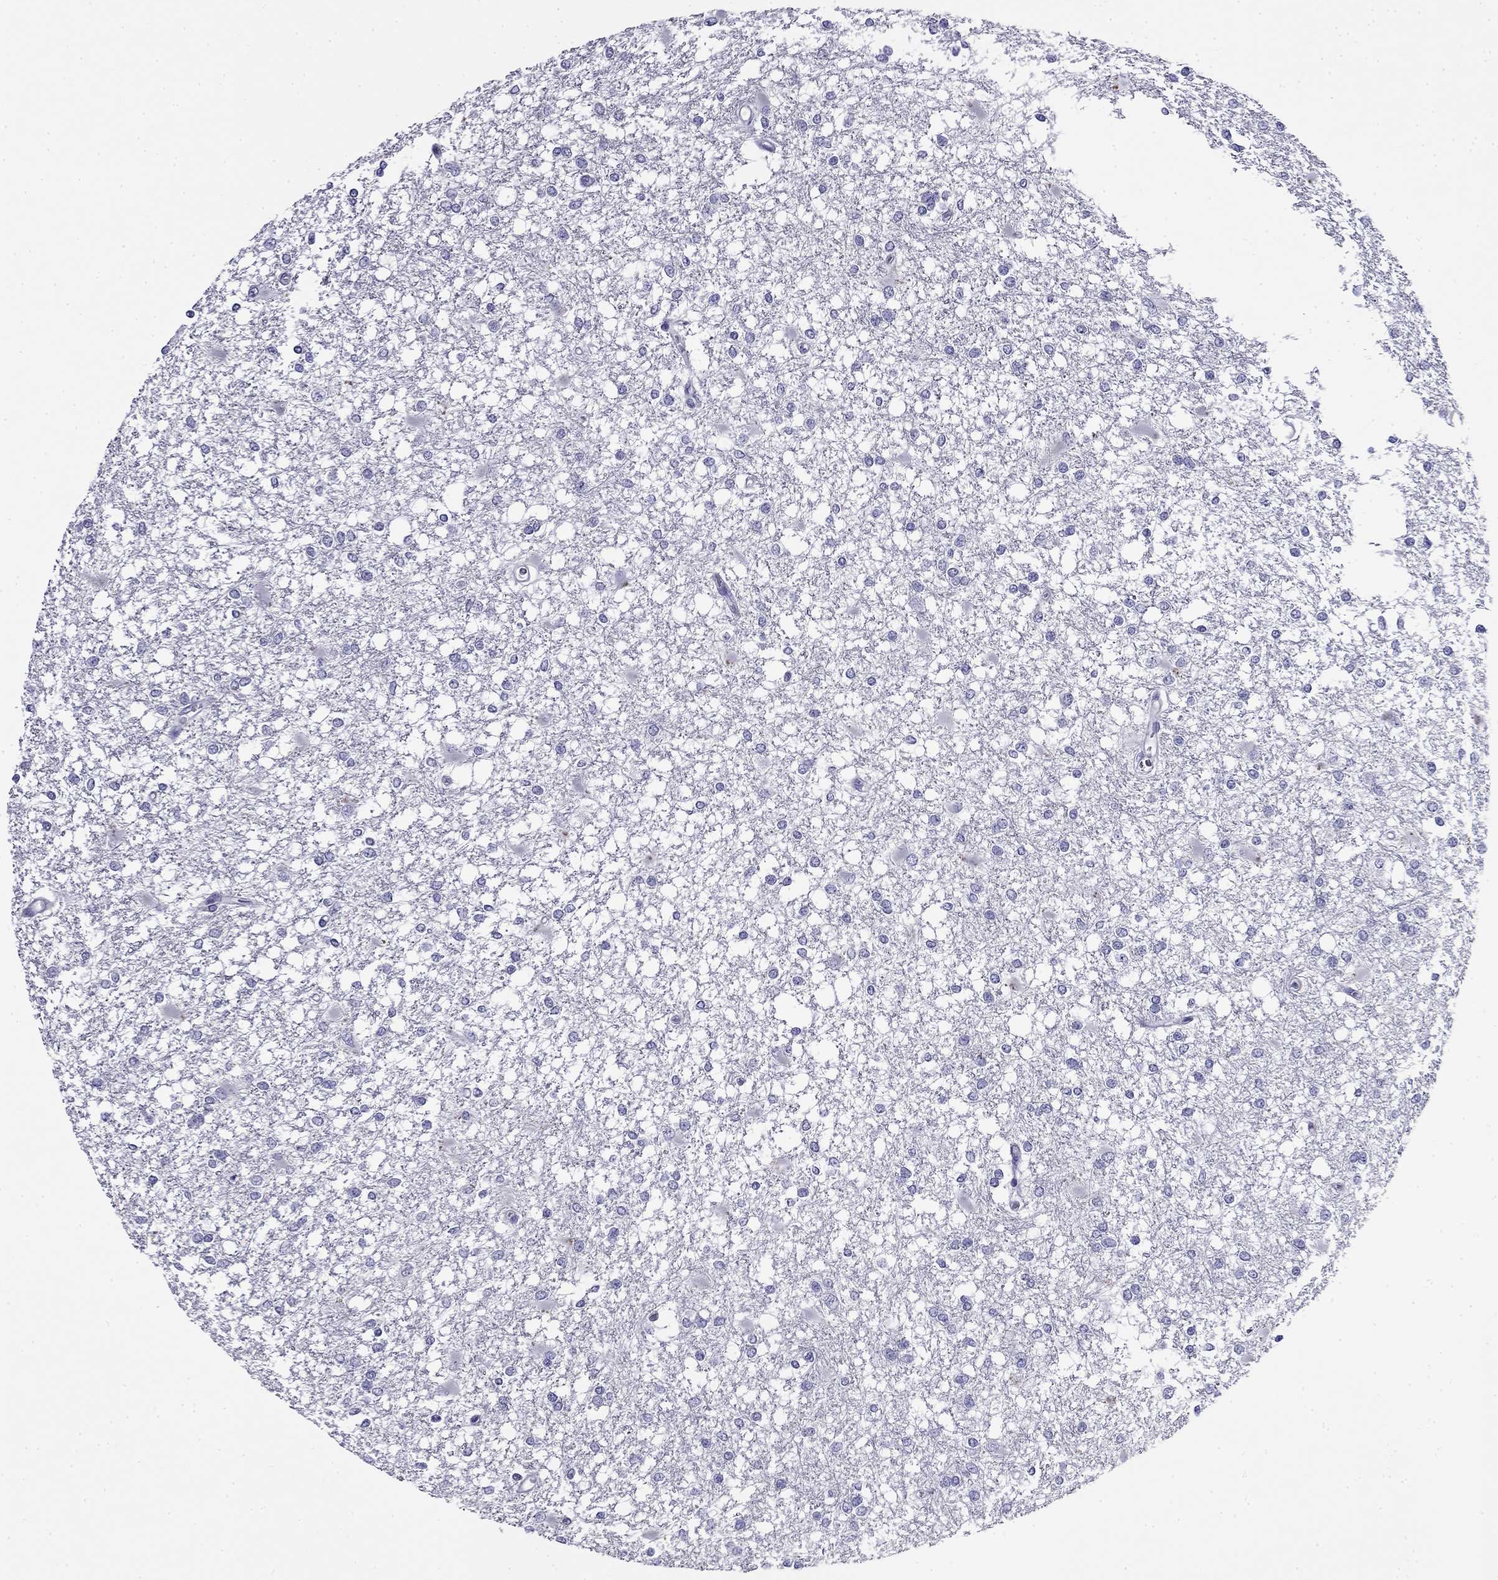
{"staining": {"intensity": "negative", "quantity": "none", "location": "none"}, "tissue": "glioma", "cell_type": "Tumor cells", "image_type": "cancer", "snomed": [{"axis": "morphology", "description": "Glioma, malignant, High grade"}, {"axis": "topography", "description": "Cerebral cortex"}], "caption": "Immunohistochemistry photomicrograph of neoplastic tissue: glioma stained with DAB (3,3'-diaminobenzidine) exhibits no significant protein expression in tumor cells.", "gene": "MYO15A", "patient": {"sex": "male", "age": 79}}